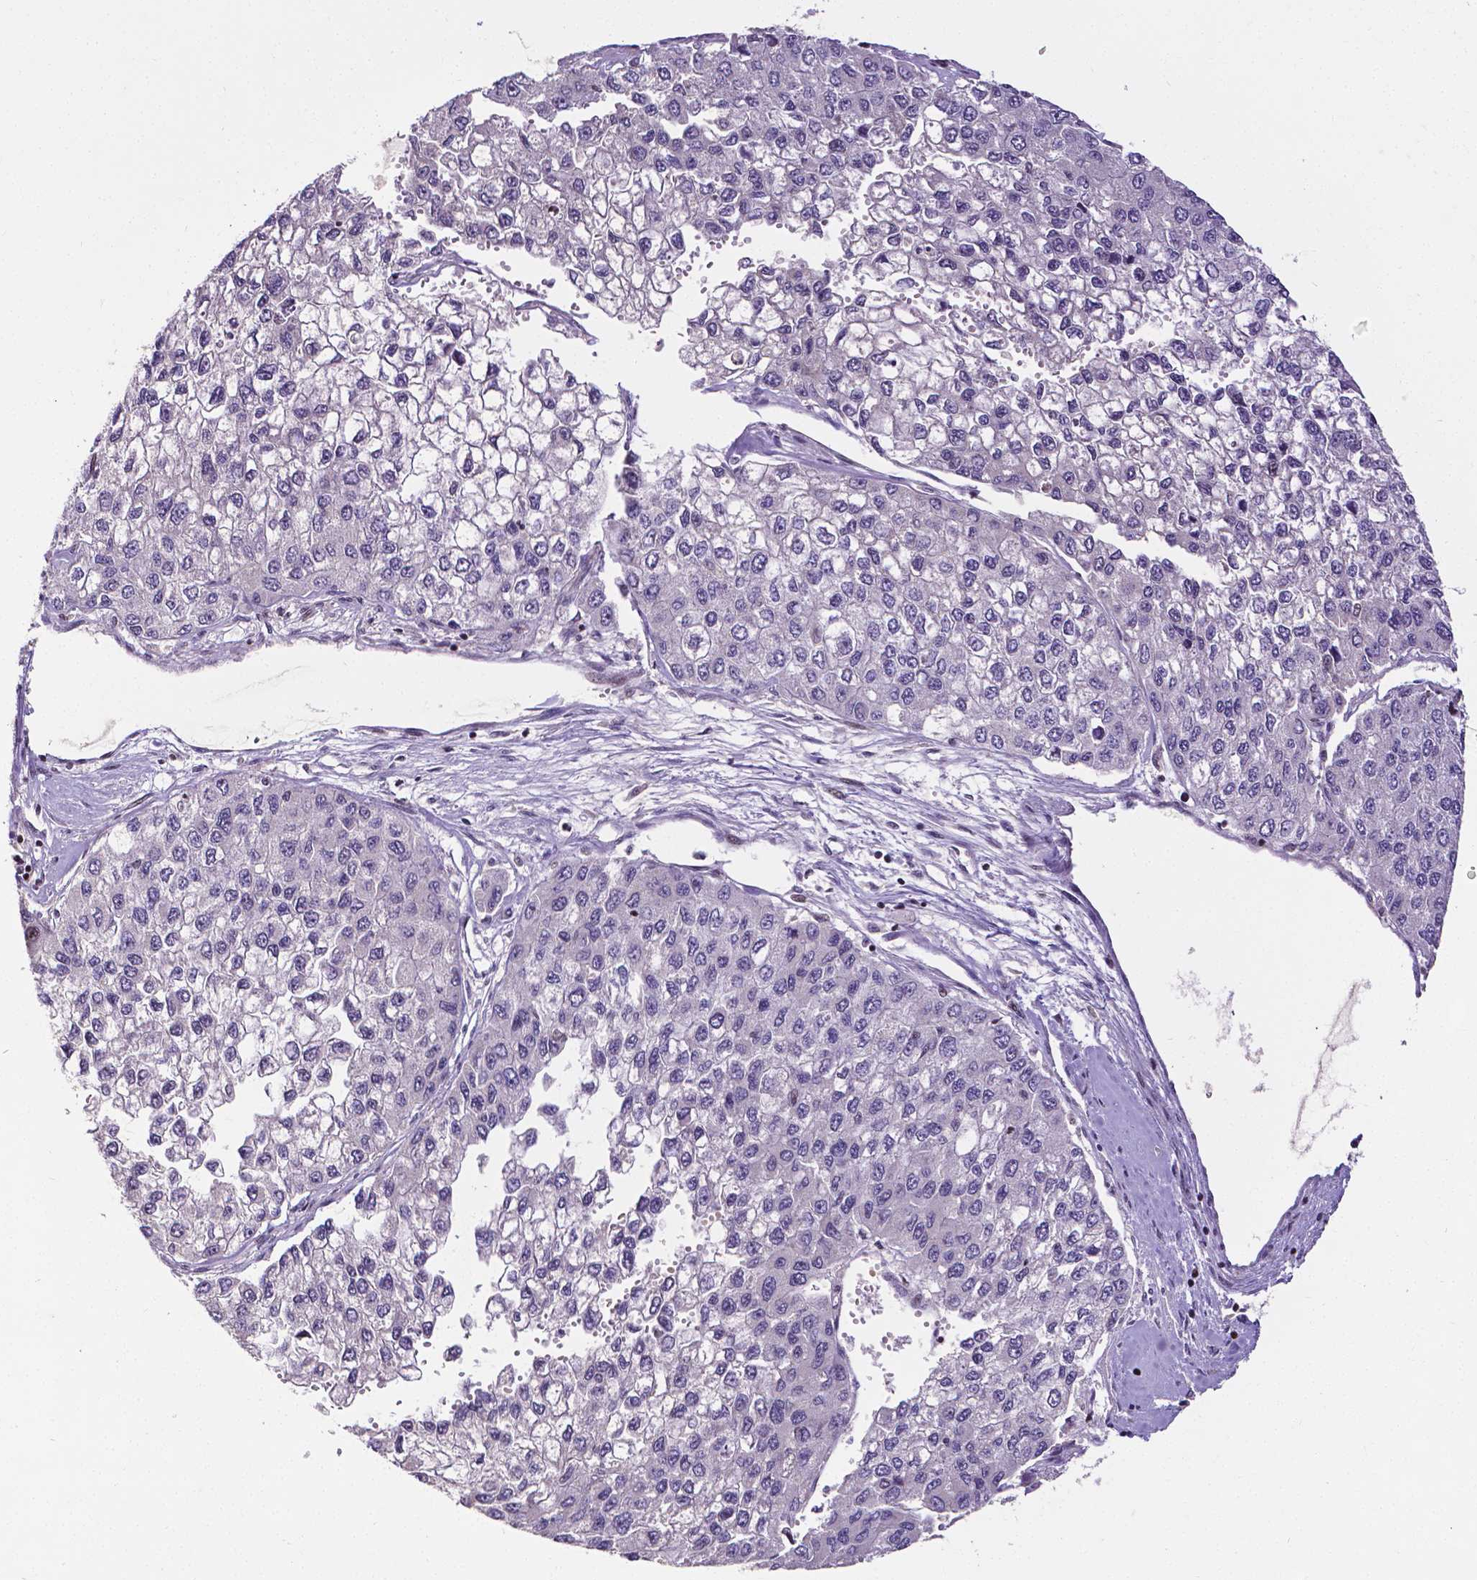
{"staining": {"intensity": "negative", "quantity": "none", "location": "none"}, "tissue": "liver cancer", "cell_type": "Tumor cells", "image_type": "cancer", "snomed": [{"axis": "morphology", "description": "Carcinoma, Hepatocellular, NOS"}, {"axis": "topography", "description": "Liver"}], "caption": "Human liver cancer stained for a protein using immunohistochemistry (IHC) demonstrates no staining in tumor cells.", "gene": "CTCF", "patient": {"sex": "female", "age": 66}}